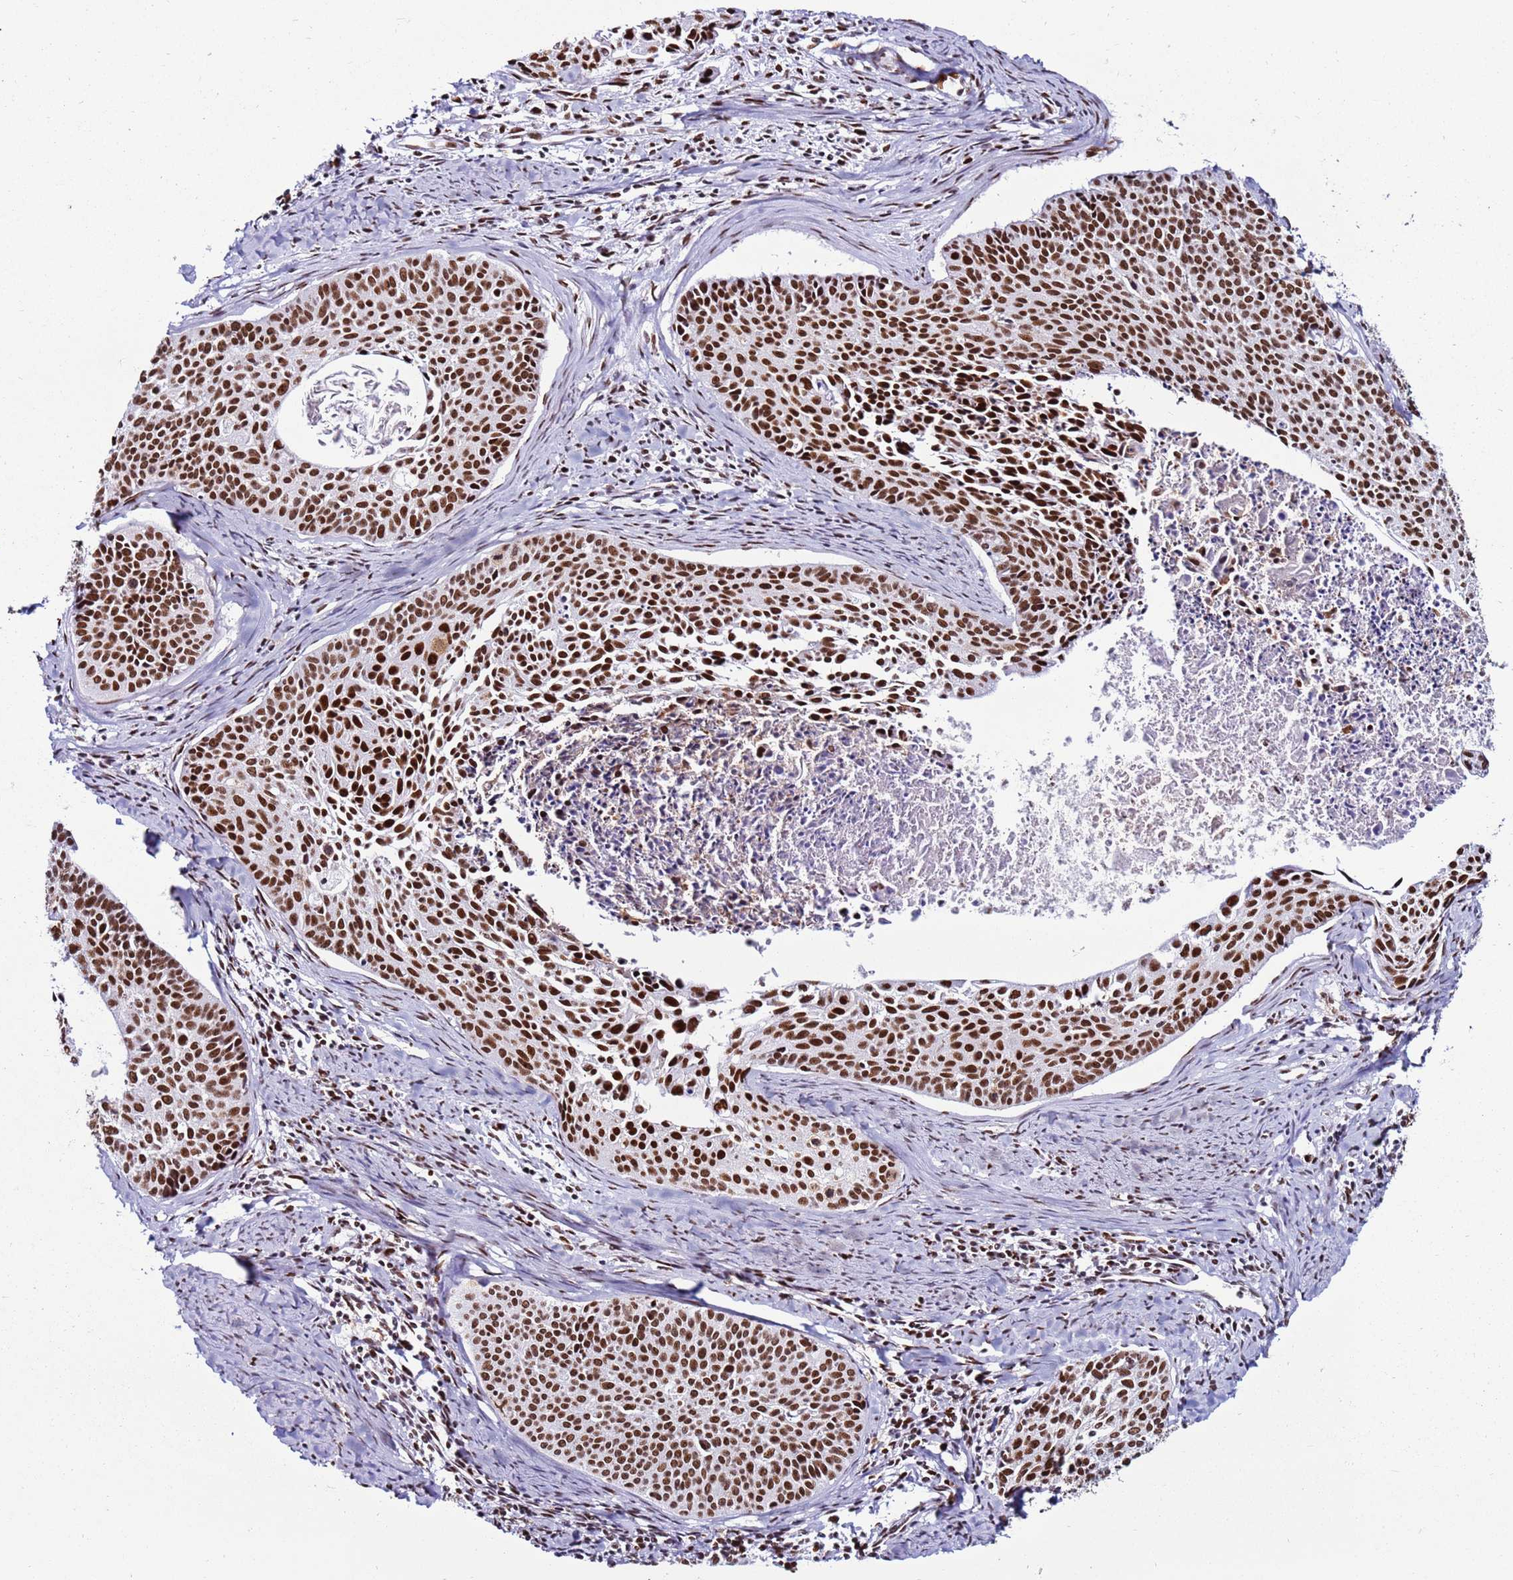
{"staining": {"intensity": "strong", "quantity": ">75%", "location": "nuclear"}, "tissue": "cervical cancer", "cell_type": "Tumor cells", "image_type": "cancer", "snomed": [{"axis": "morphology", "description": "Squamous cell carcinoma, NOS"}, {"axis": "topography", "description": "Cervix"}], "caption": "Protein staining displays strong nuclear positivity in approximately >75% of tumor cells in cervical squamous cell carcinoma.", "gene": "KPNA4", "patient": {"sex": "female", "age": 55}}